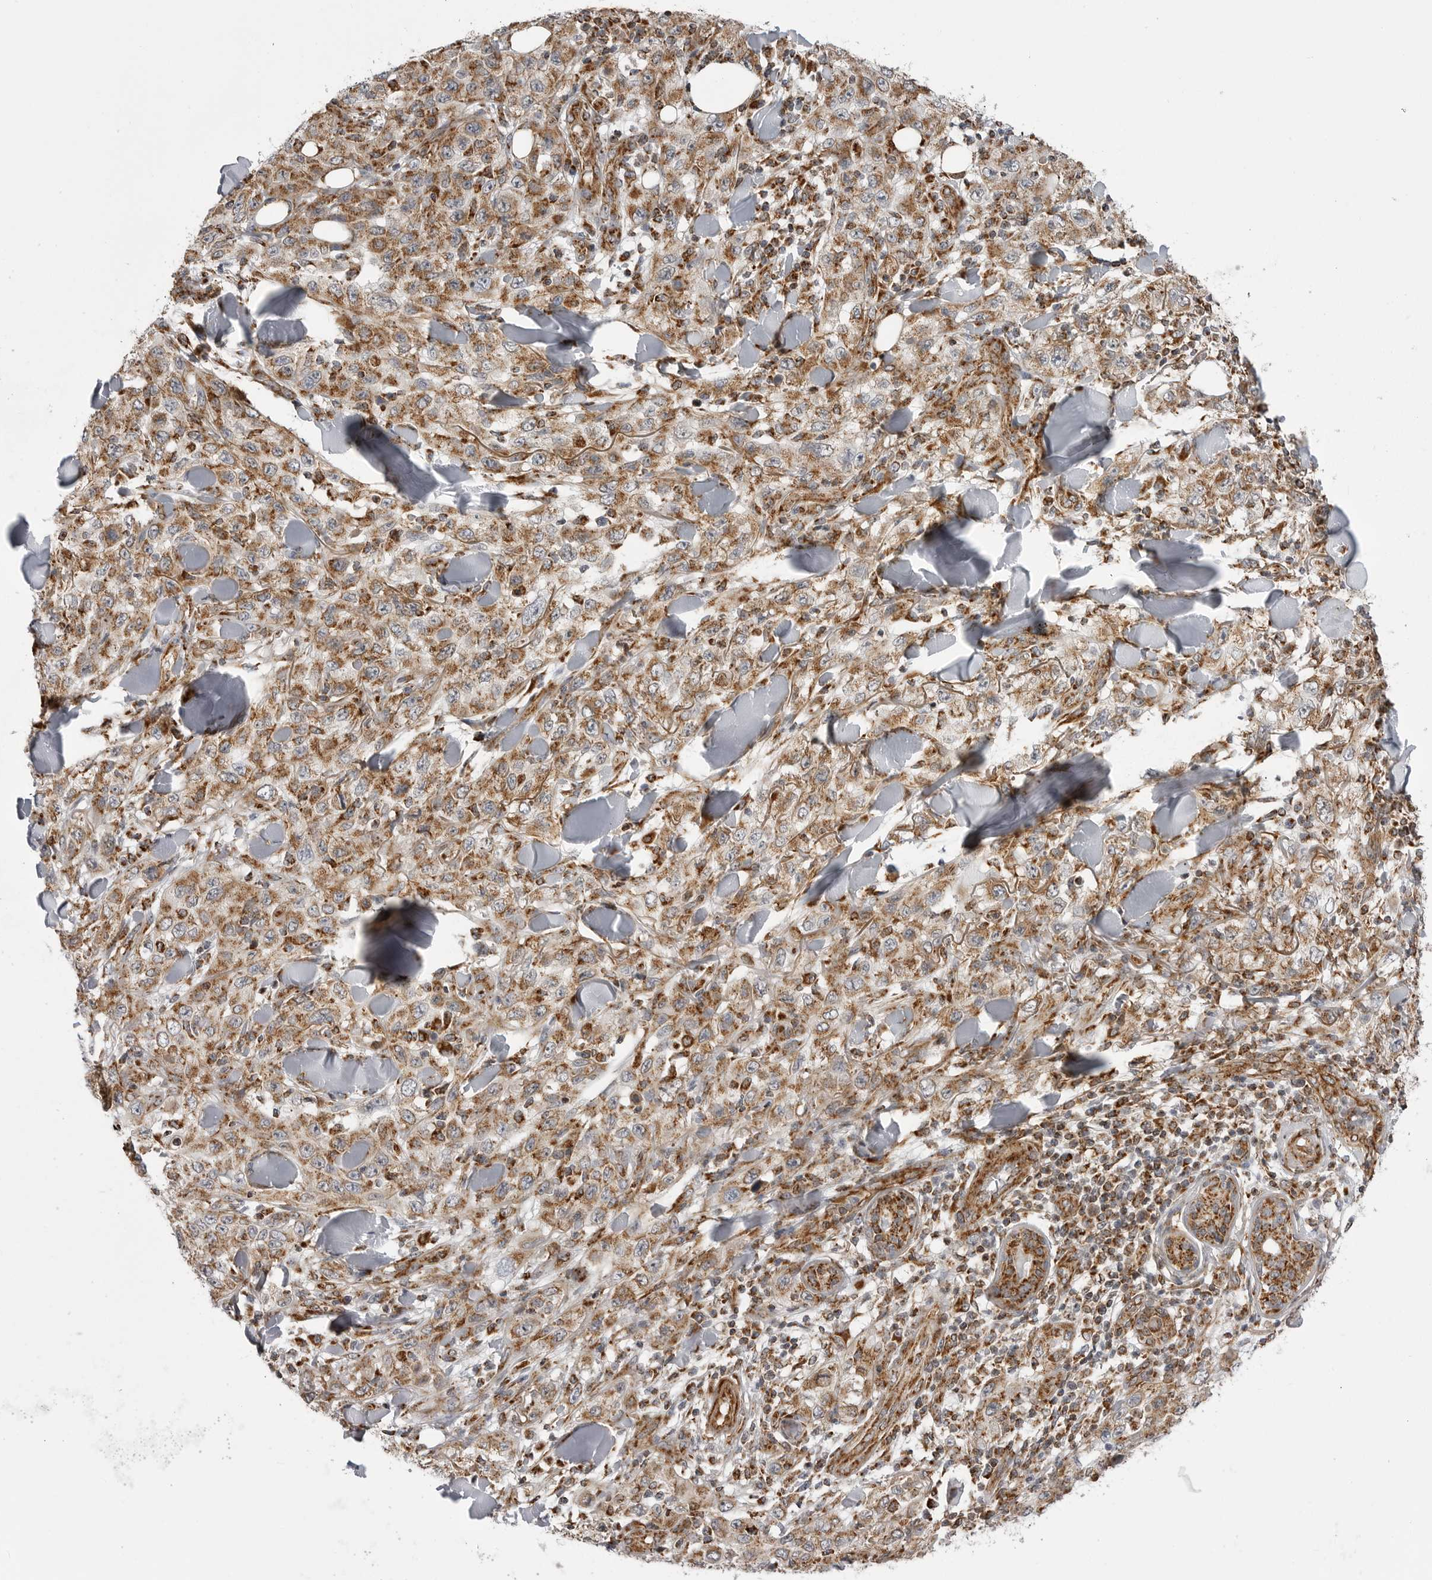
{"staining": {"intensity": "moderate", "quantity": ">75%", "location": "cytoplasmic/membranous"}, "tissue": "skin cancer", "cell_type": "Tumor cells", "image_type": "cancer", "snomed": [{"axis": "morphology", "description": "Squamous cell carcinoma, NOS"}, {"axis": "topography", "description": "Skin"}], "caption": "Protein positivity by IHC reveals moderate cytoplasmic/membranous staining in approximately >75% of tumor cells in skin squamous cell carcinoma.", "gene": "FH", "patient": {"sex": "female", "age": 88}}